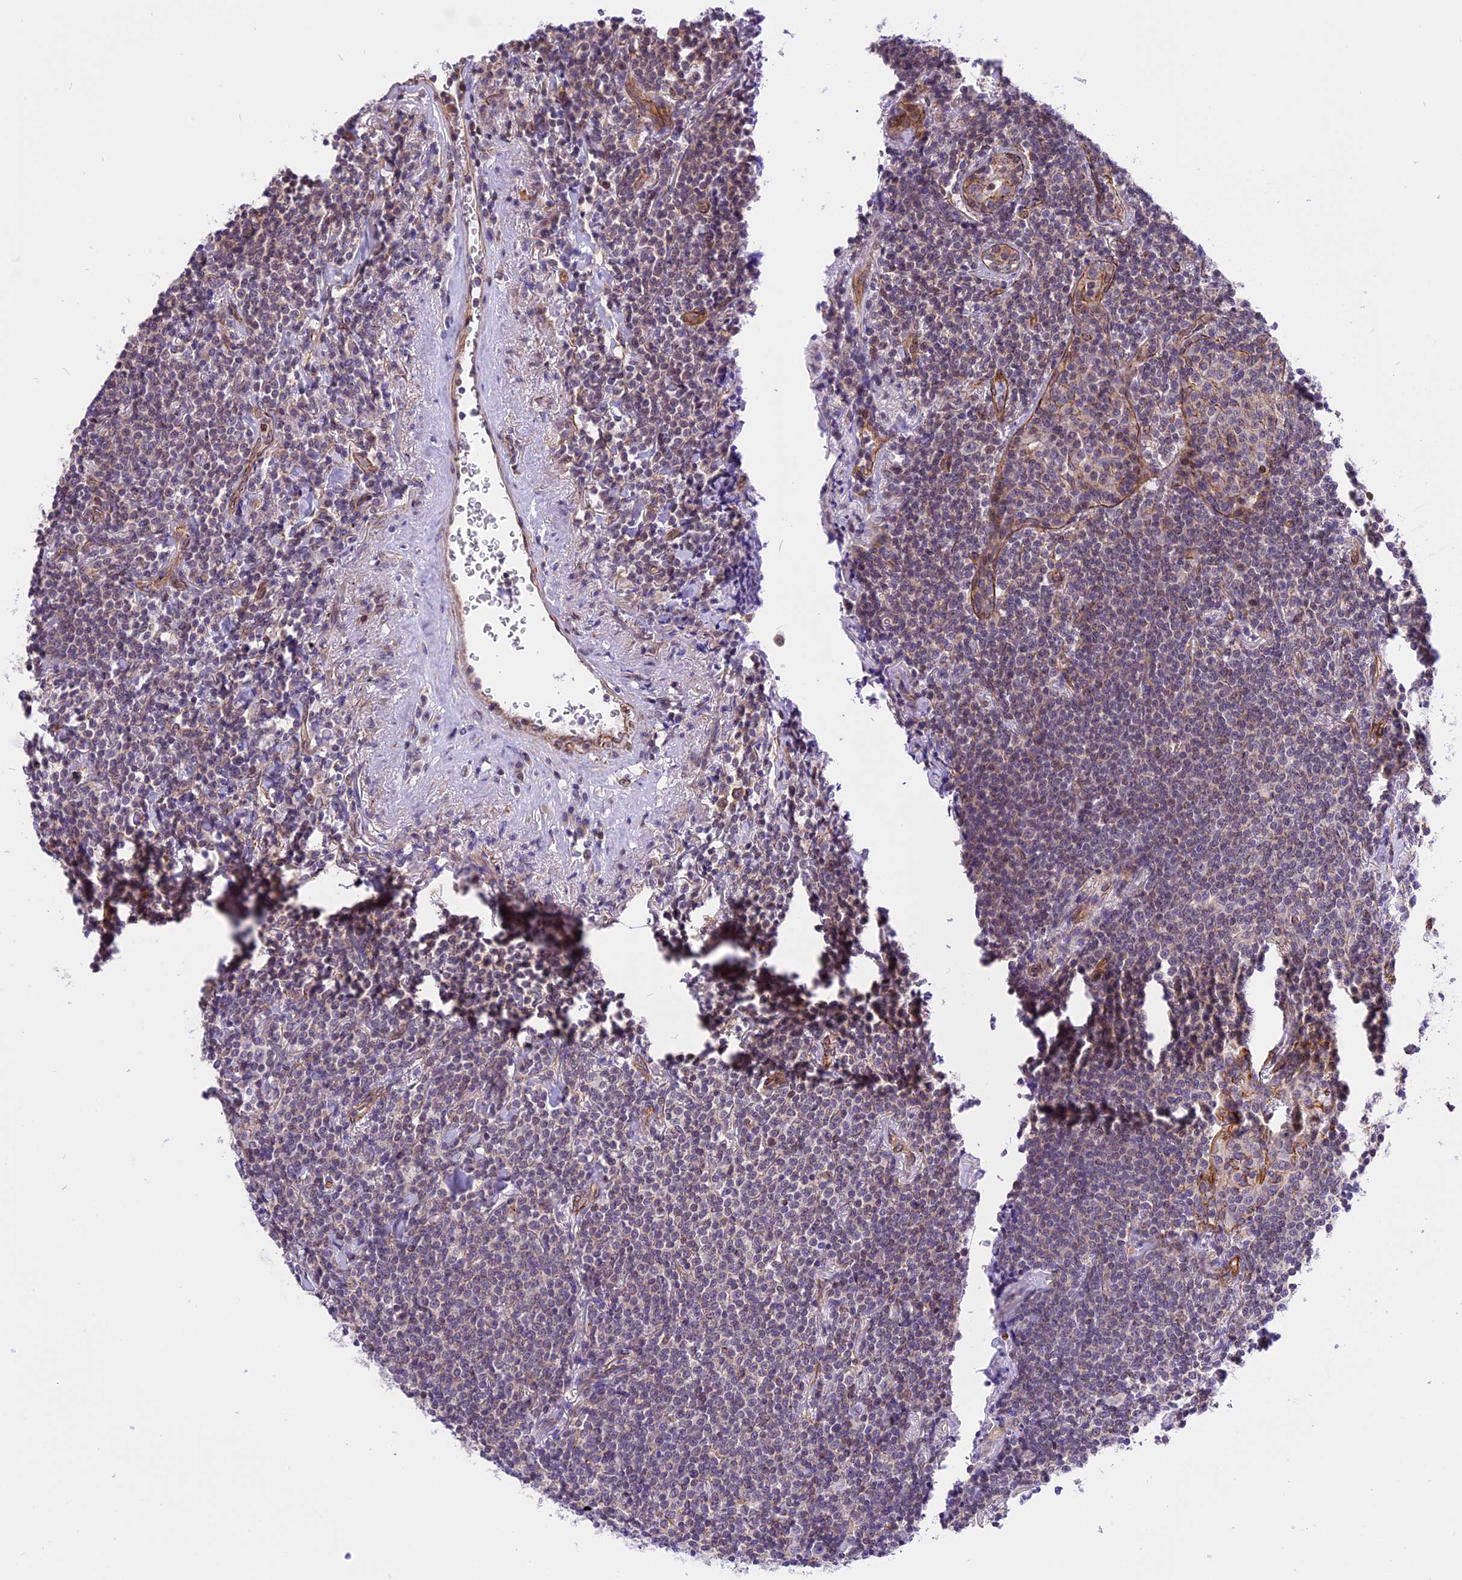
{"staining": {"intensity": "weak", "quantity": "25%-75%", "location": "cytoplasmic/membranous"}, "tissue": "lymphoma", "cell_type": "Tumor cells", "image_type": "cancer", "snomed": [{"axis": "morphology", "description": "Malignant lymphoma, non-Hodgkin's type, Low grade"}, {"axis": "topography", "description": "Lung"}], "caption": "Immunohistochemical staining of lymphoma displays weak cytoplasmic/membranous protein expression in about 25%-75% of tumor cells.", "gene": "R3HDM4", "patient": {"sex": "female", "age": 71}}